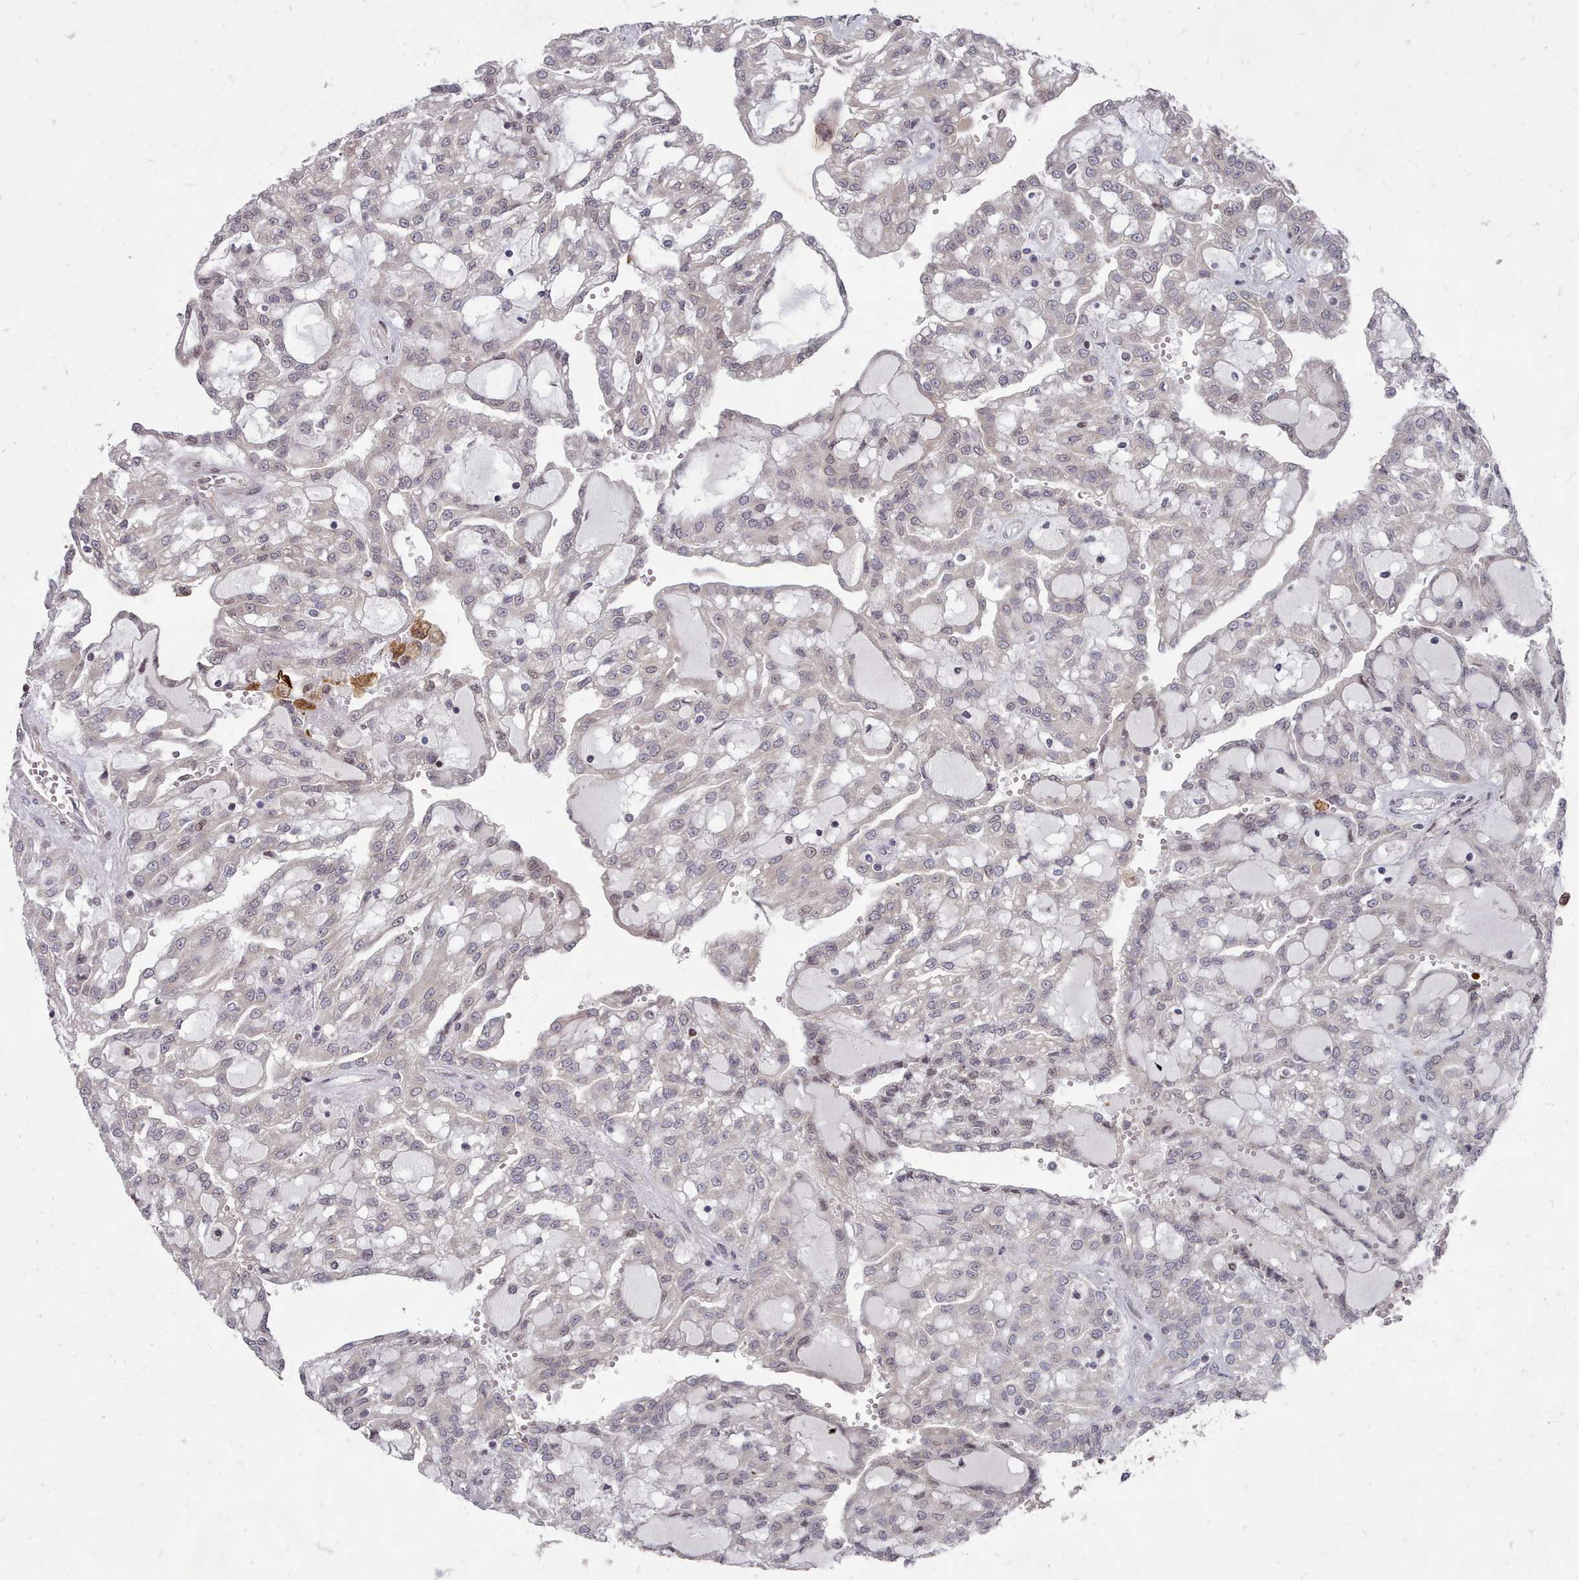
{"staining": {"intensity": "negative", "quantity": "none", "location": "none"}, "tissue": "renal cancer", "cell_type": "Tumor cells", "image_type": "cancer", "snomed": [{"axis": "morphology", "description": "Adenocarcinoma, NOS"}, {"axis": "topography", "description": "Kidney"}], "caption": "High power microscopy micrograph of an IHC photomicrograph of renal cancer (adenocarcinoma), revealing no significant expression in tumor cells.", "gene": "ACKR3", "patient": {"sex": "male", "age": 63}}